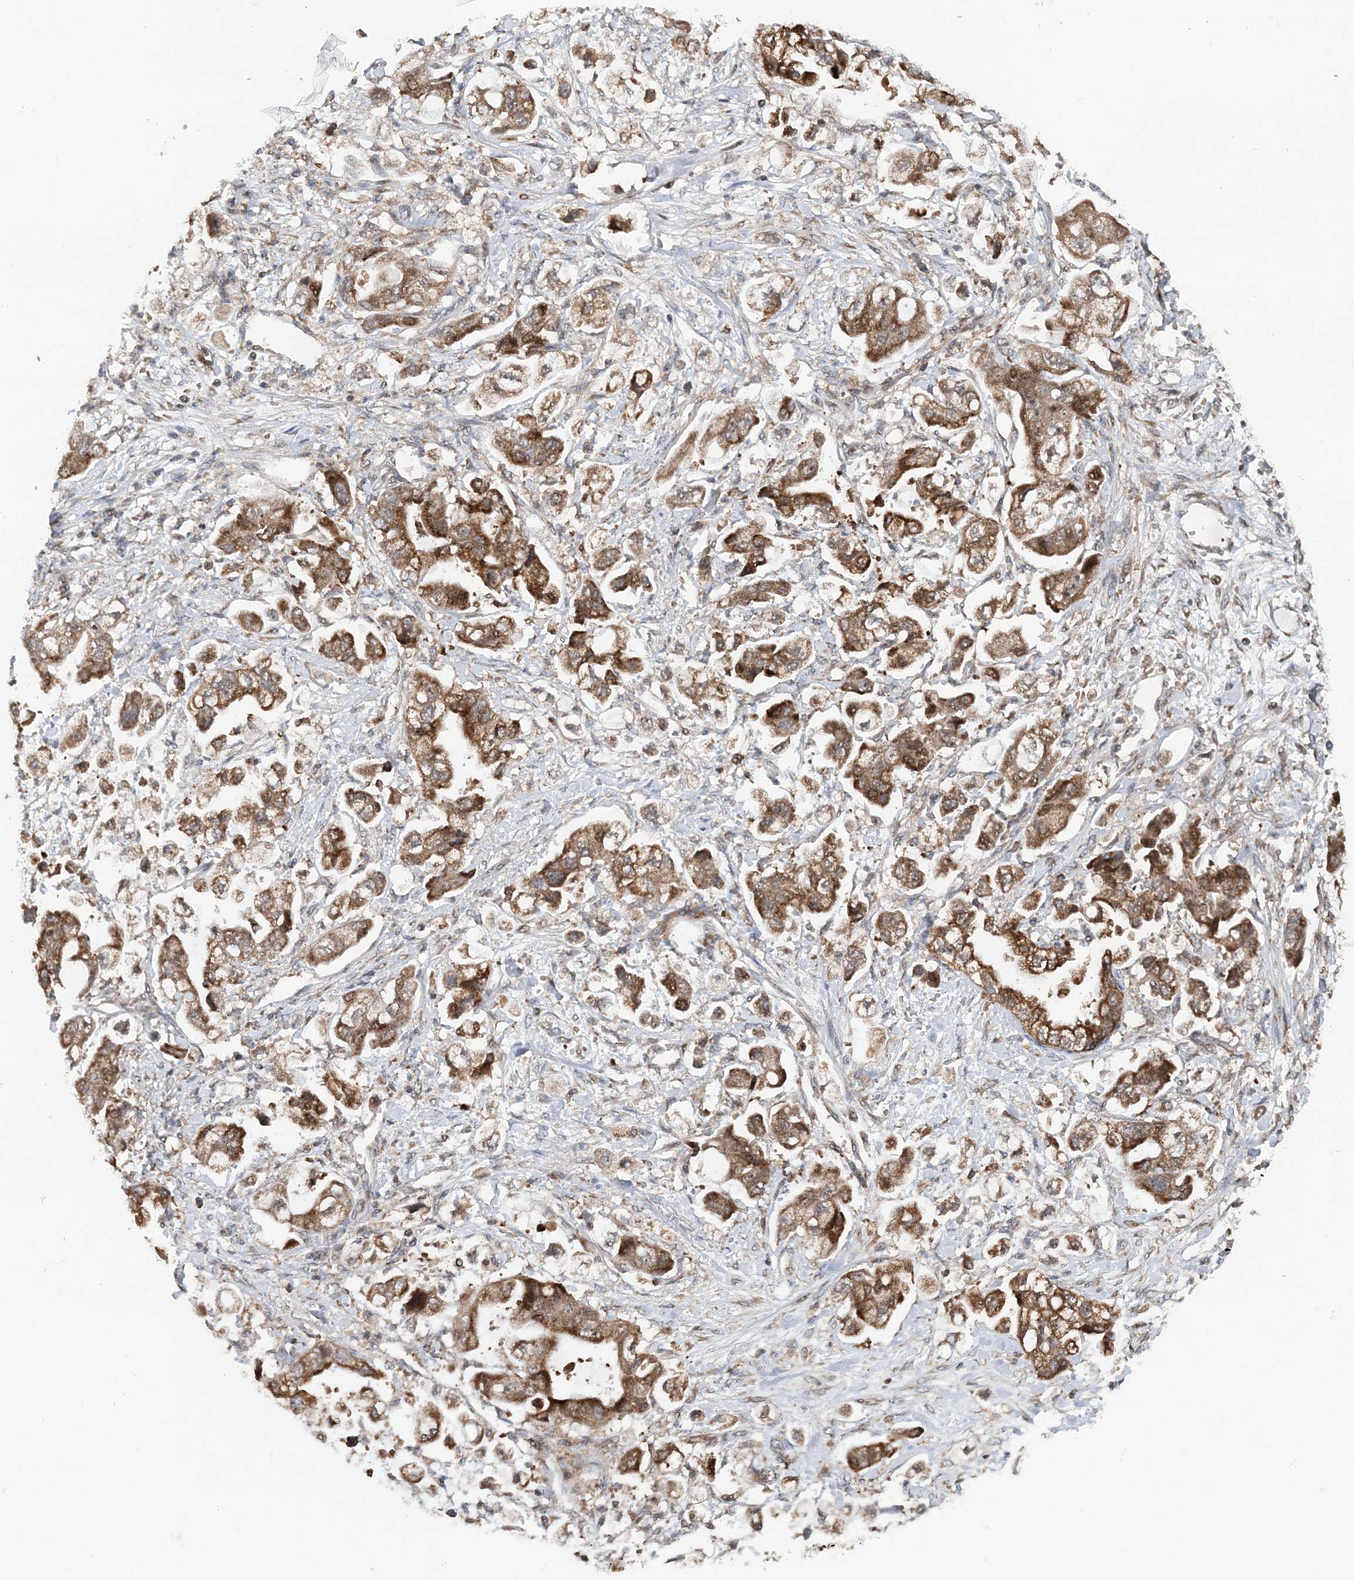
{"staining": {"intensity": "strong", "quantity": ">75%", "location": "cytoplasmic/membranous"}, "tissue": "stomach cancer", "cell_type": "Tumor cells", "image_type": "cancer", "snomed": [{"axis": "morphology", "description": "Adenocarcinoma, NOS"}, {"axis": "topography", "description": "Stomach"}], "caption": "Stomach adenocarcinoma stained for a protein (brown) exhibits strong cytoplasmic/membranous positive staining in approximately >75% of tumor cells.", "gene": "KIF4A", "patient": {"sex": "male", "age": 62}}